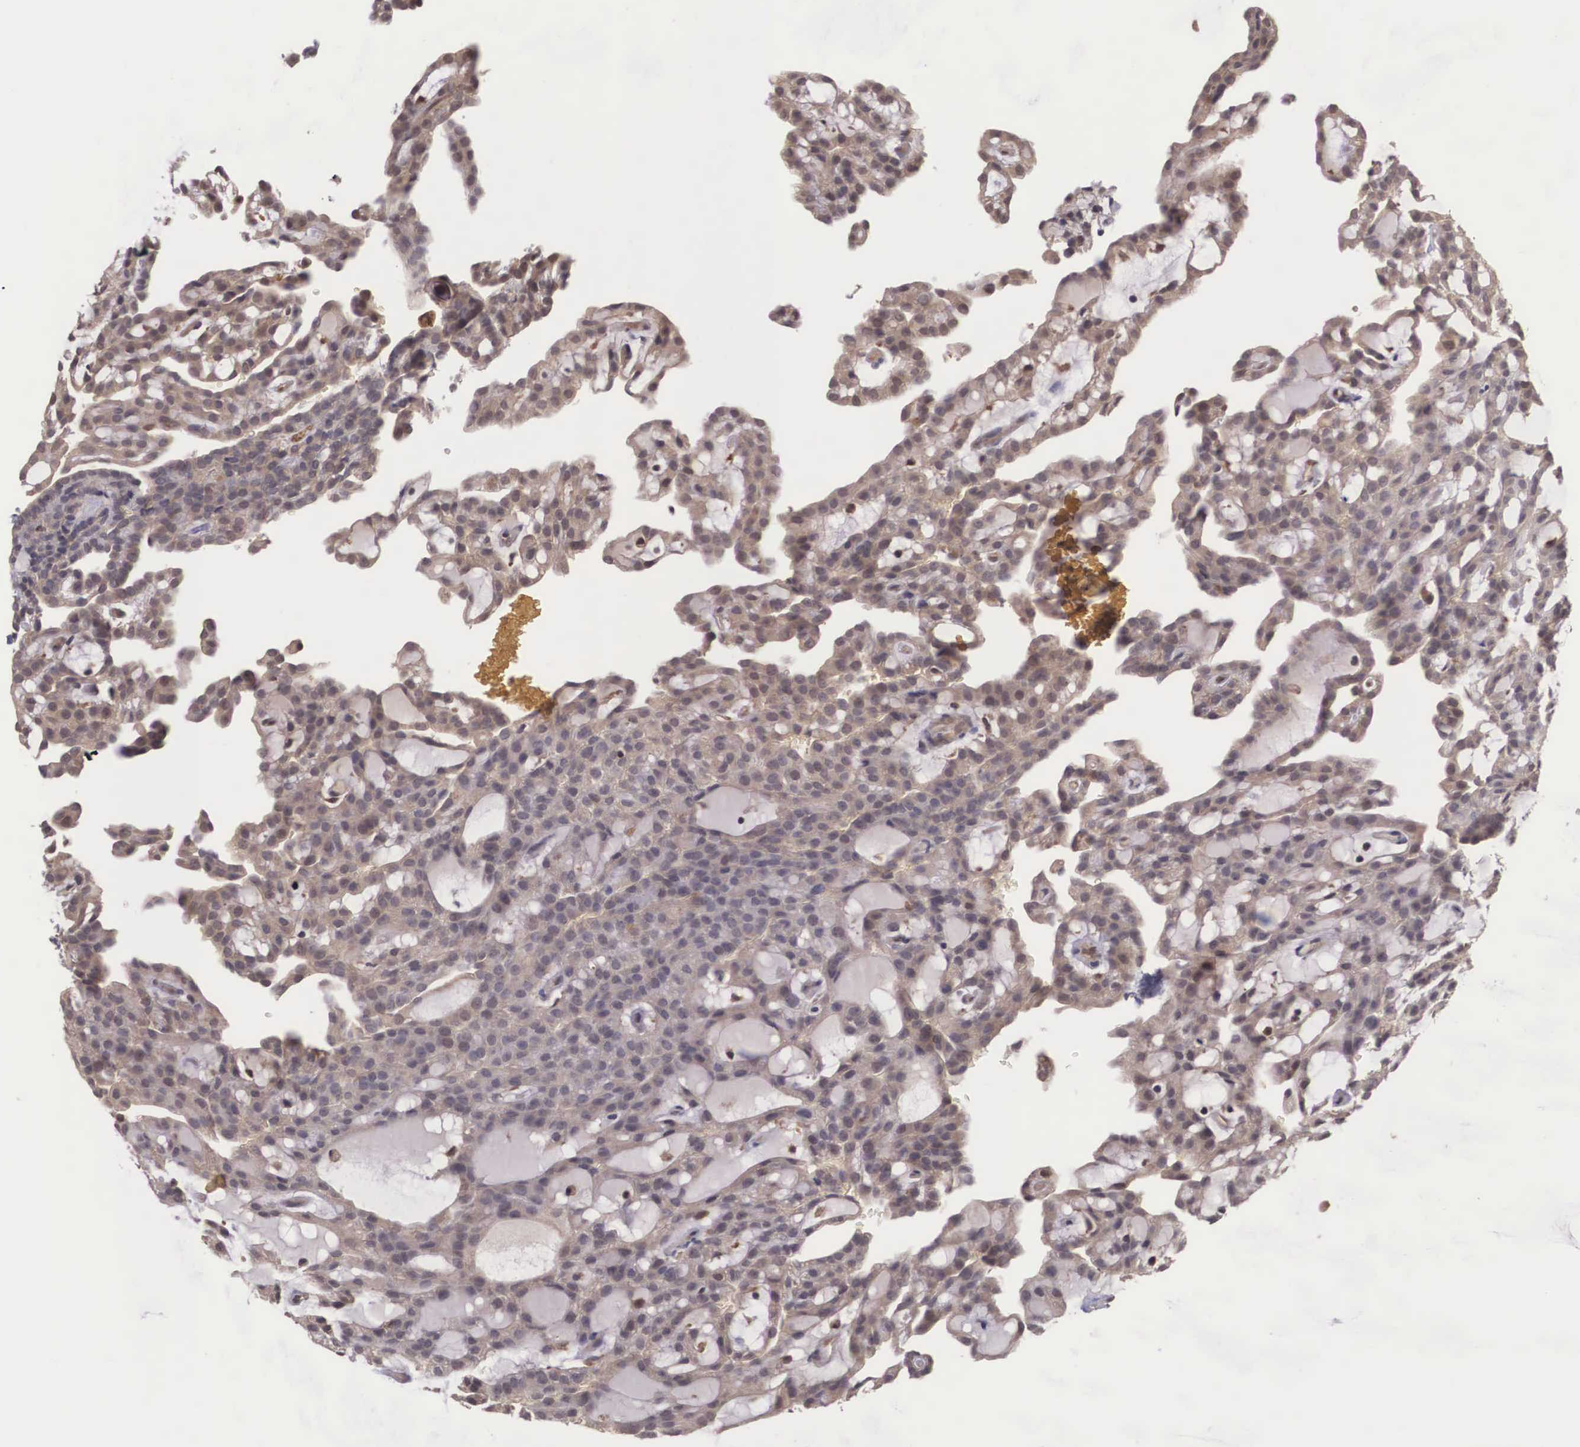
{"staining": {"intensity": "weak", "quantity": ">75%", "location": "cytoplasmic/membranous"}, "tissue": "renal cancer", "cell_type": "Tumor cells", "image_type": "cancer", "snomed": [{"axis": "morphology", "description": "Adenocarcinoma, NOS"}, {"axis": "topography", "description": "Kidney"}], "caption": "Immunohistochemistry (DAB (3,3'-diaminobenzidine)) staining of human renal adenocarcinoma demonstrates weak cytoplasmic/membranous protein staining in approximately >75% of tumor cells. Nuclei are stained in blue.", "gene": "VASH1", "patient": {"sex": "male", "age": 63}}